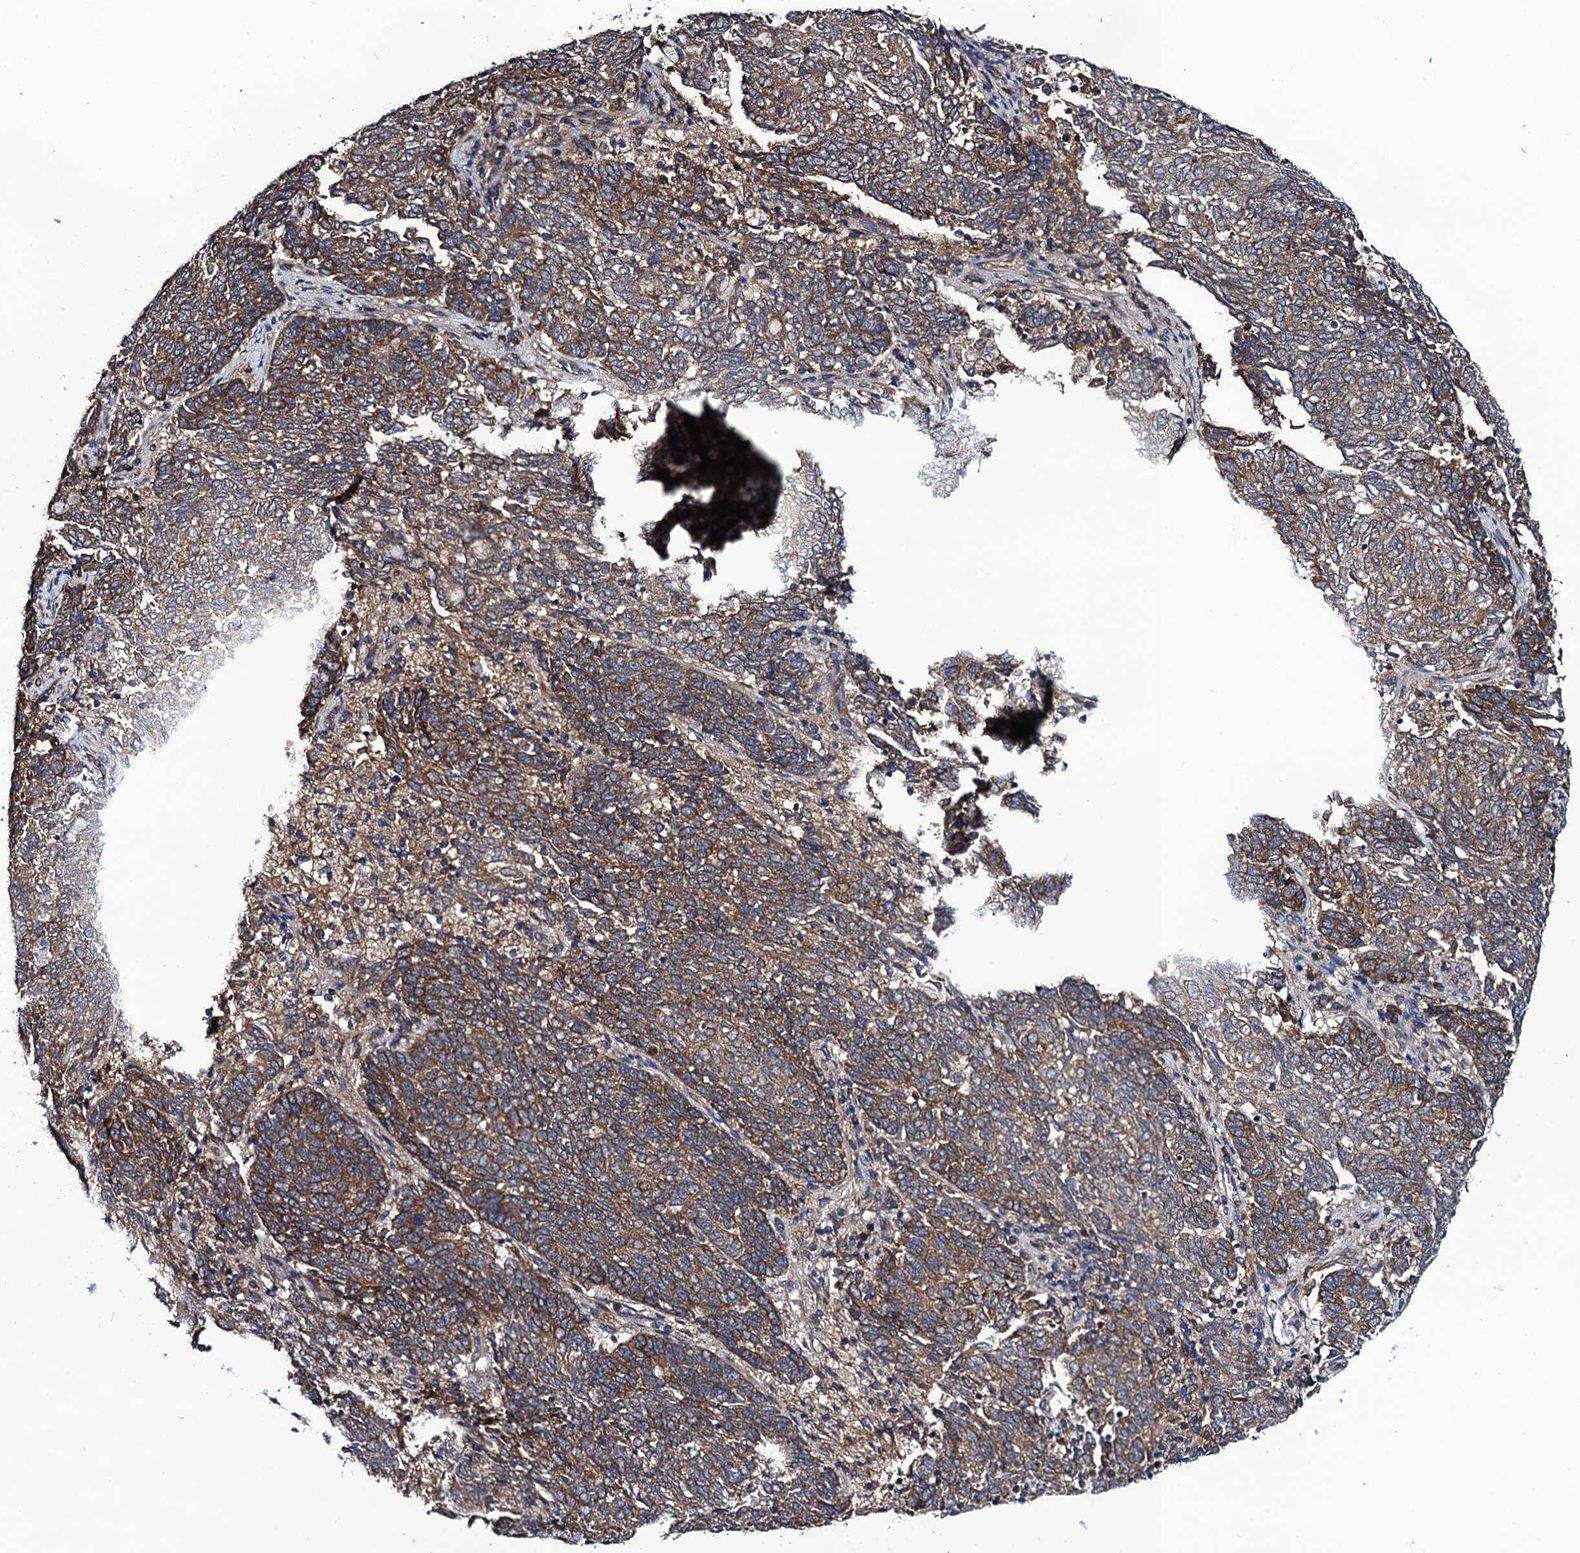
{"staining": {"intensity": "moderate", "quantity": ">75%", "location": "cytoplasmic/membranous"}, "tissue": "endometrial cancer", "cell_type": "Tumor cells", "image_type": "cancer", "snomed": [{"axis": "morphology", "description": "Adenocarcinoma, NOS"}, {"axis": "topography", "description": "Endometrium"}], "caption": "Adenocarcinoma (endometrial) was stained to show a protein in brown. There is medium levels of moderate cytoplasmic/membranous staining in approximately >75% of tumor cells.", "gene": "PGLS", "patient": {"sex": "female", "age": 80}}